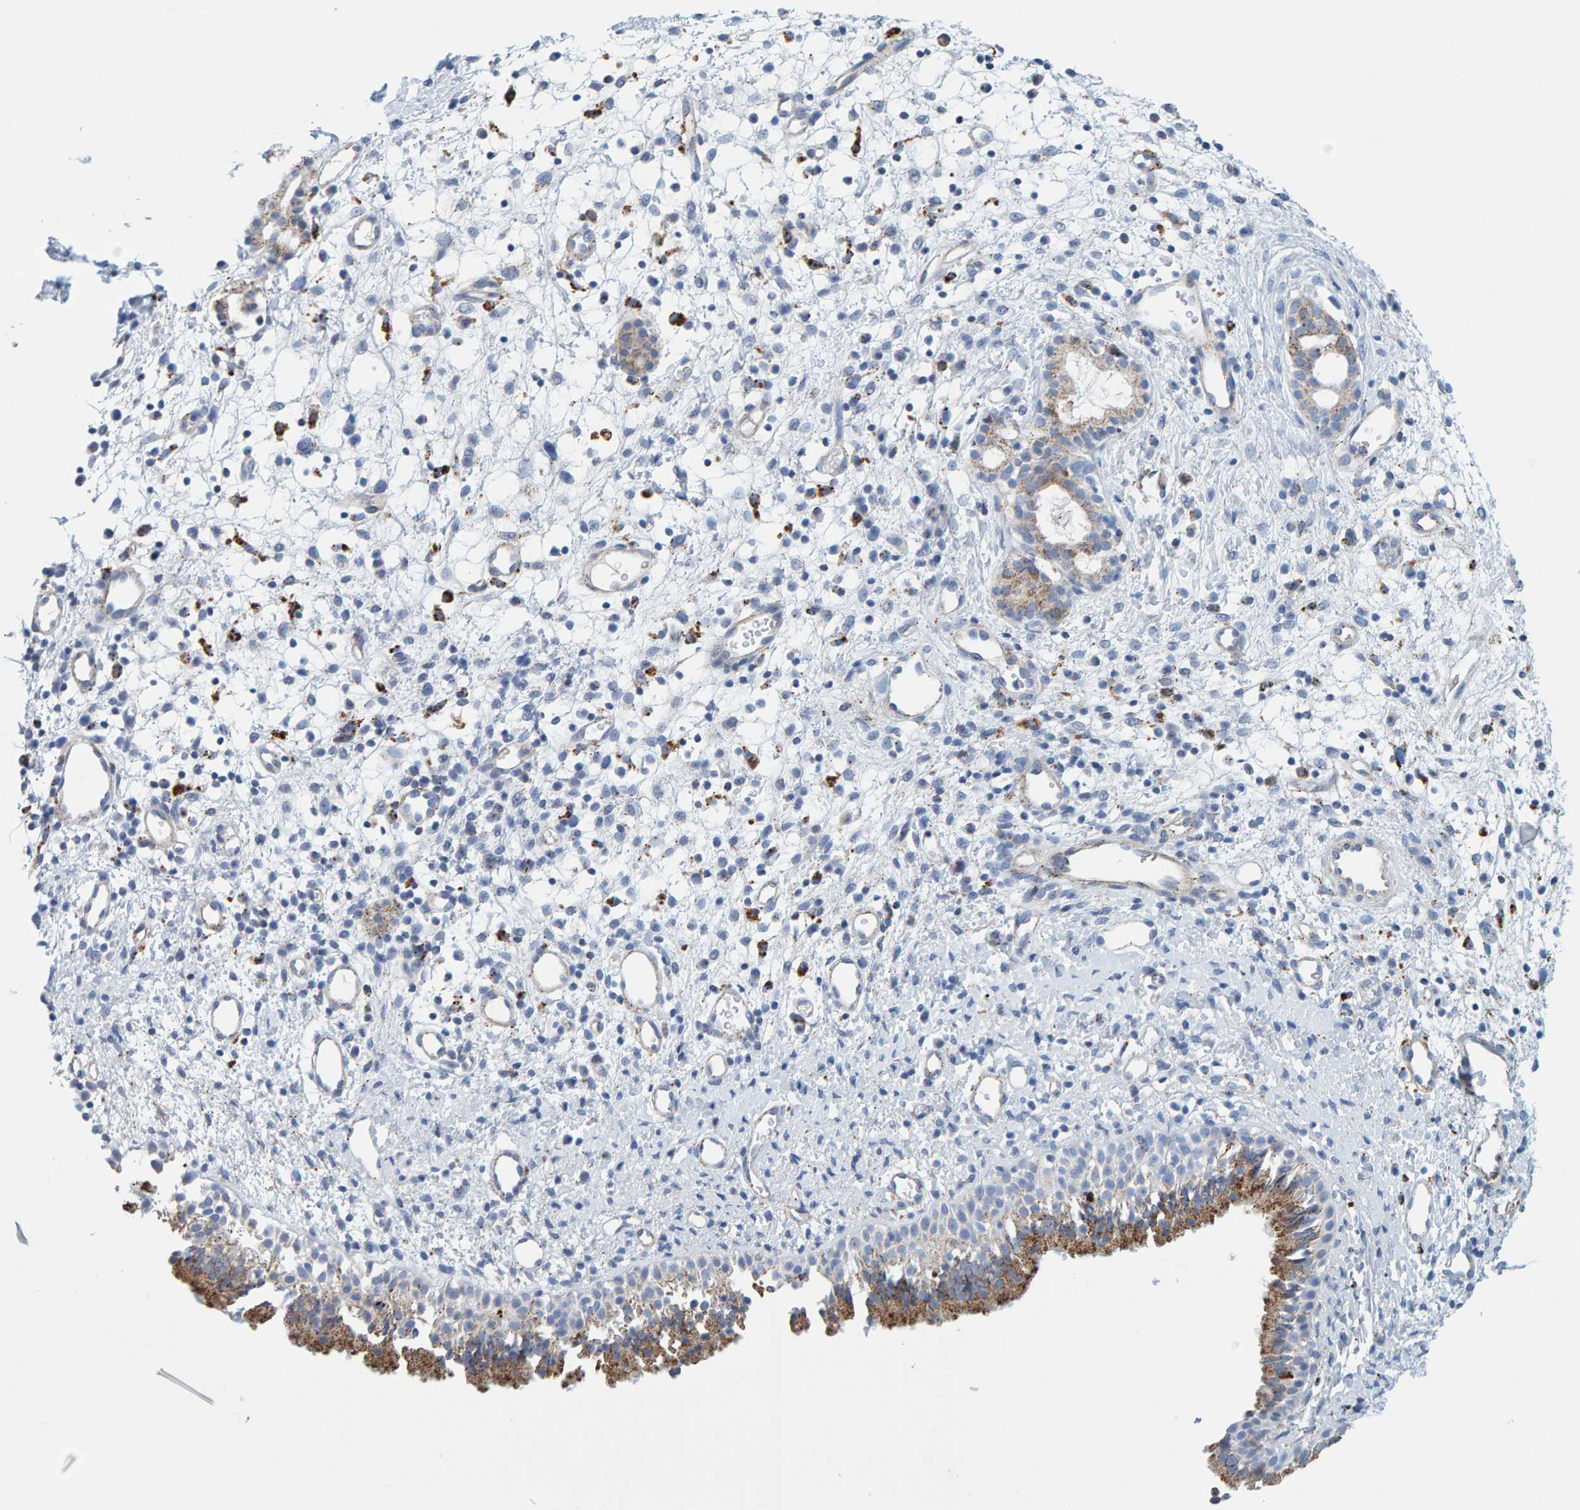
{"staining": {"intensity": "moderate", "quantity": ">75%", "location": "cytoplasmic/membranous"}, "tissue": "nasopharynx", "cell_type": "Respiratory epithelial cells", "image_type": "normal", "snomed": [{"axis": "morphology", "description": "Normal tissue, NOS"}, {"axis": "topography", "description": "Nasopharynx"}], "caption": "Respiratory epithelial cells reveal medium levels of moderate cytoplasmic/membranous expression in about >75% of cells in benign nasopharynx.", "gene": "BIN3", "patient": {"sex": "male", "age": 22}}